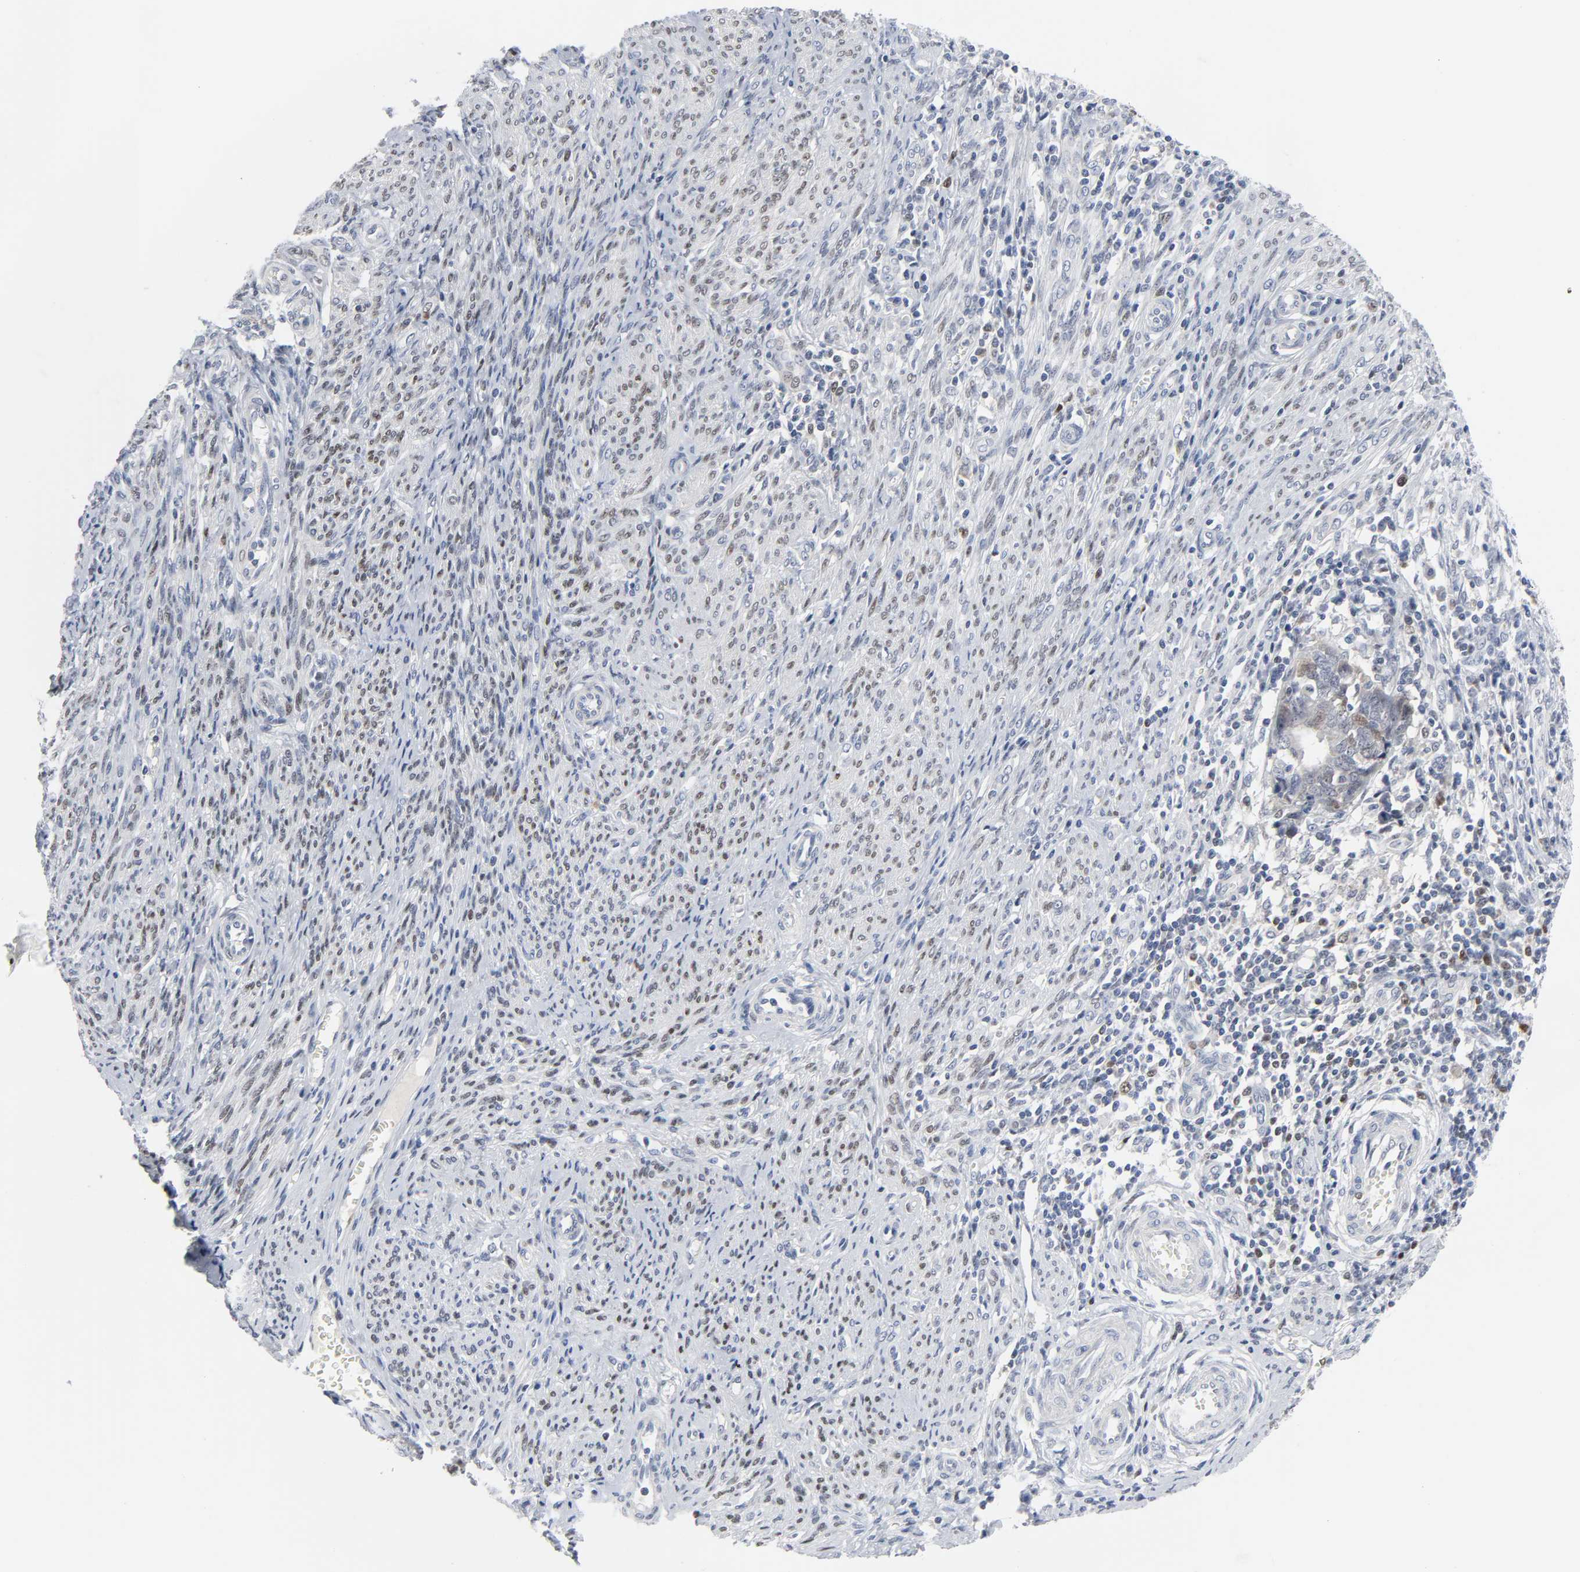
{"staining": {"intensity": "weak", "quantity": "25%-75%", "location": "cytoplasmic/membranous,nuclear"}, "tissue": "endometrial cancer", "cell_type": "Tumor cells", "image_type": "cancer", "snomed": [{"axis": "morphology", "description": "Adenocarcinoma, NOS"}, {"axis": "topography", "description": "Endometrium"}], "caption": "Immunohistochemical staining of endometrial cancer (adenocarcinoma) exhibits weak cytoplasmic/membranous and nuclear protein staining in about 25%-75% of tumor cells. Nuclei are stained in blue.", "gene": "WEE1", "patient": {"sex": "female", "age": 75}}